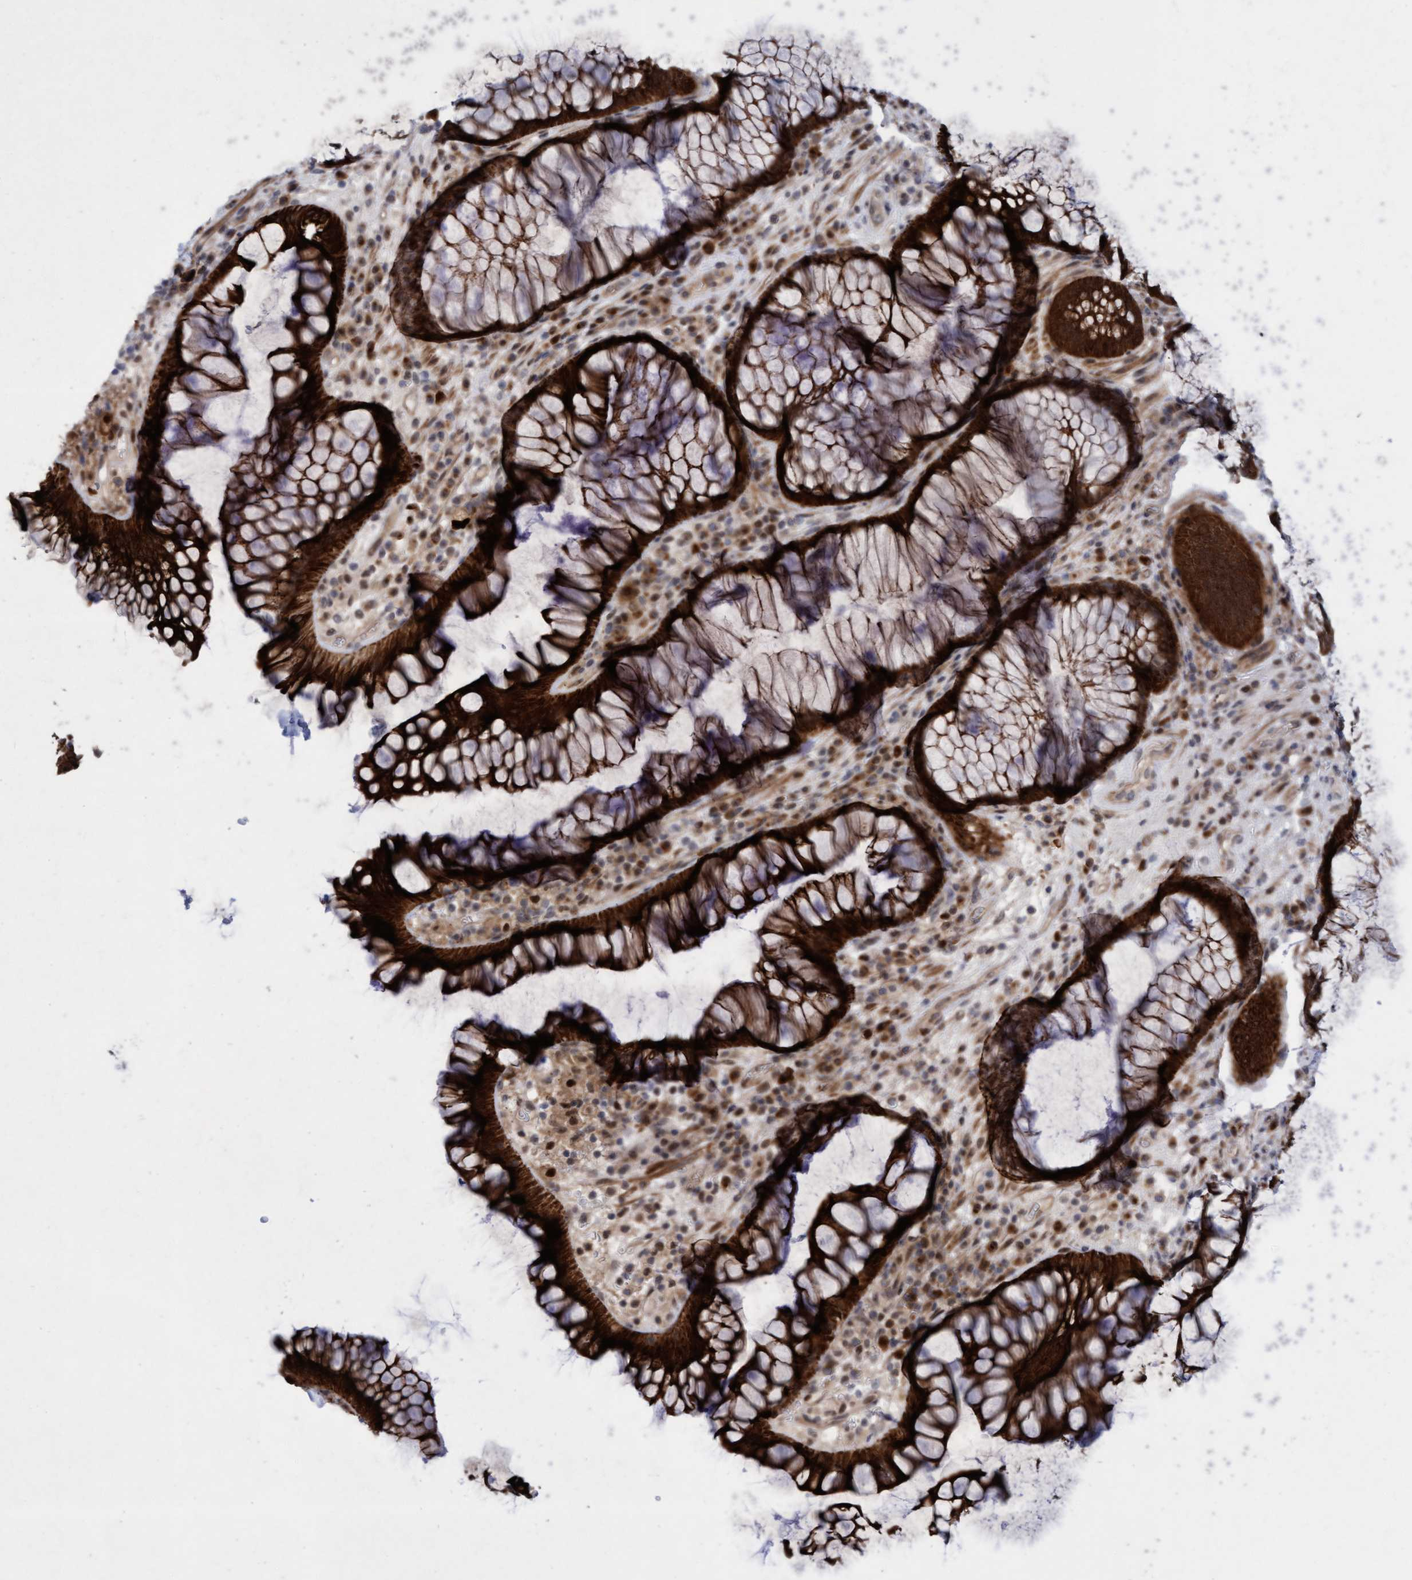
{"staining": {"intensity": "strong", "quantity": ">75%", "location": "cytoplasmic/membranous,nuclear"}, "tissue": "rectum", "cell_type": "Glandular cells", "image_type": "normal", "snomed": [{"axis": "morphology", "description": "Normal tissue, NOS"}, {"axis": "topography", "description": "Rectum"}], "caption": "Unremarkable rectum shows strong cytoplasmic/membranous,nuclear staining in about >75% of glandular cells, visualized by immunohistochemistry.", "gene": "RAP1GAP2", "patient": {"sex": "male", "age": 51}}